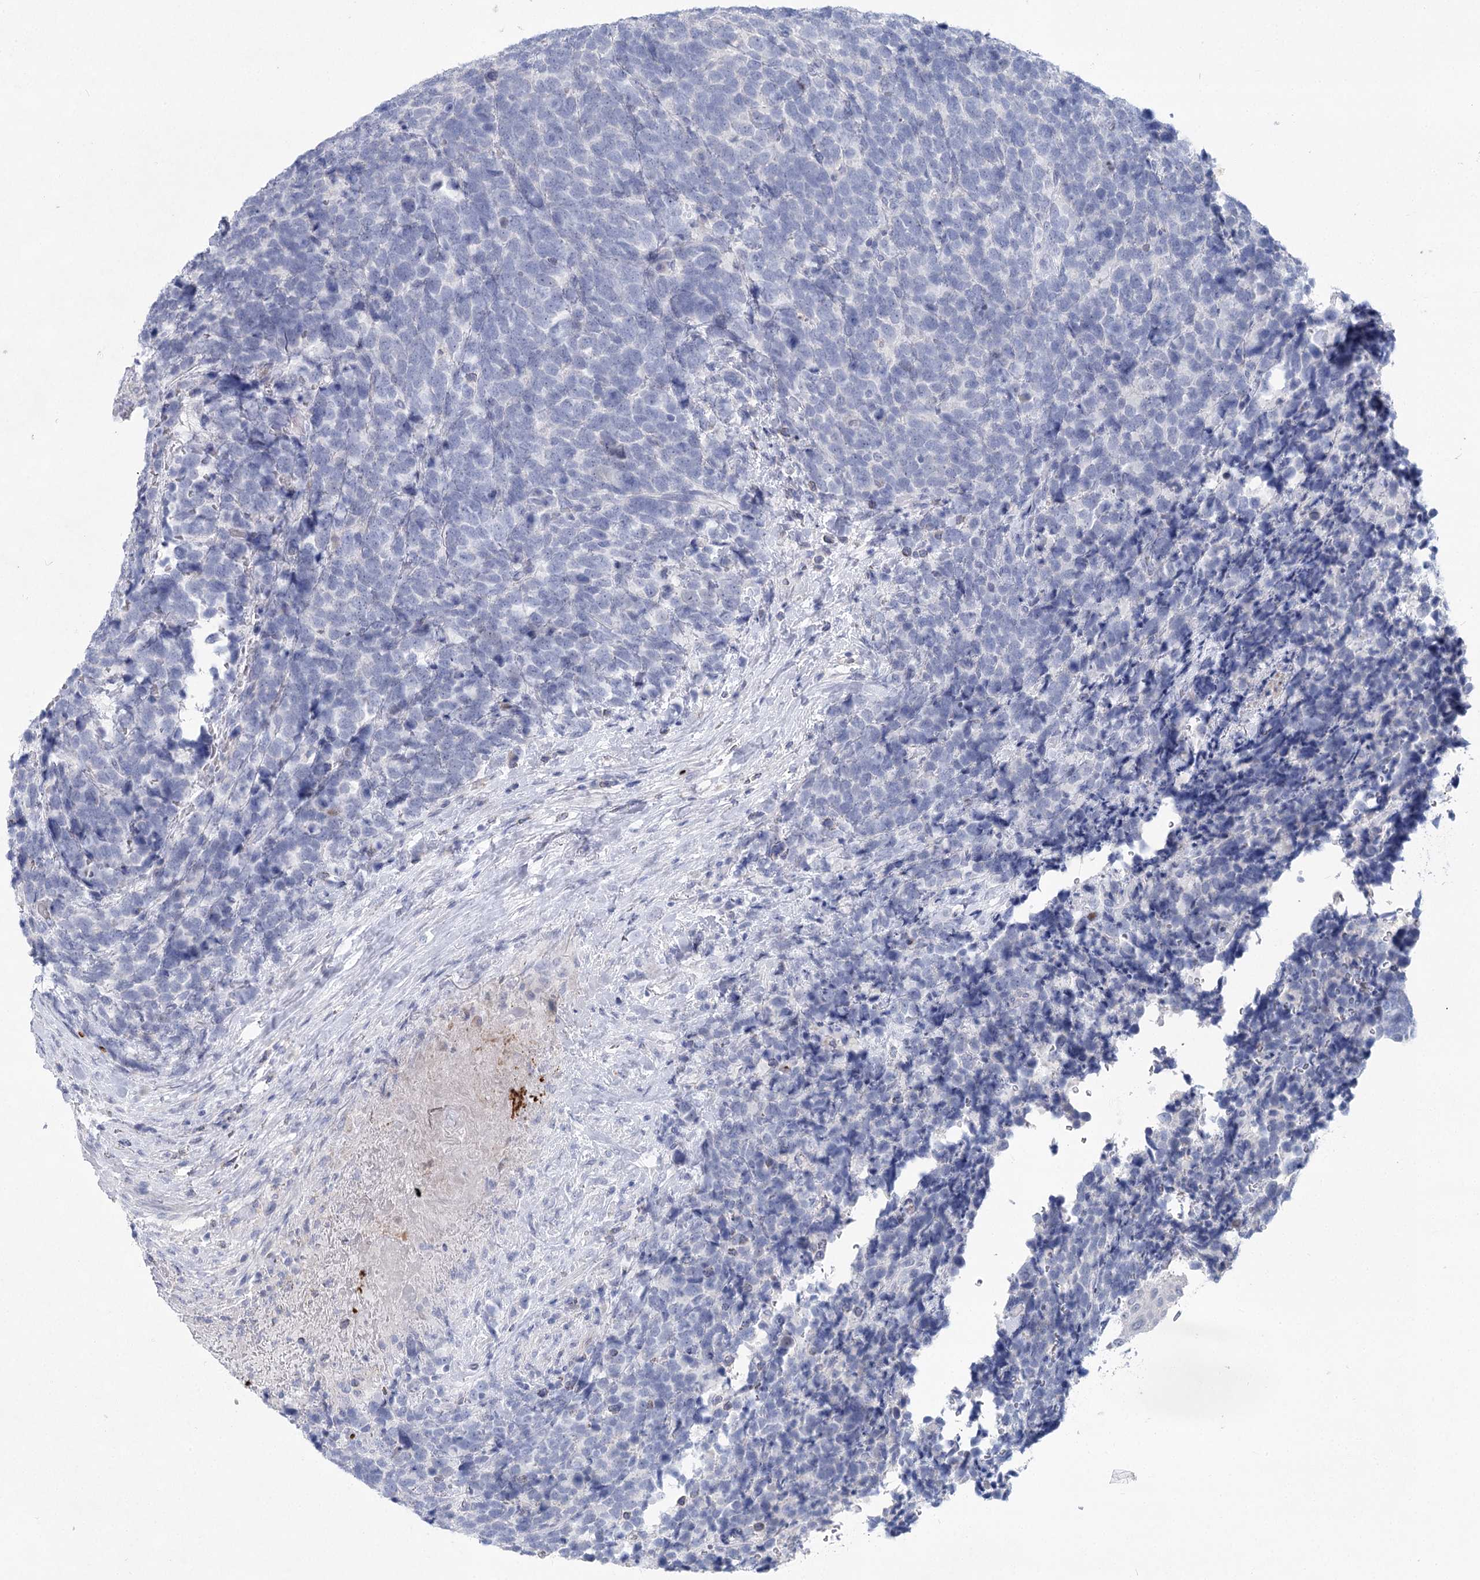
{"staining": {"intensity": "negative", "quantity": "none", "location": "none"}, "tissue": "urothelial cancer", "cell_type": "Tumor cells", "image_type": "cancer", "snomed": [{"axis": "morphology", "description": "Urothelial carcinoma, High grade"}, {"axis": "topography", "description": "Urinary bladder"}], "caption": "The photomicrograph exhibits no staining of tumor cells in urothelial cancer.", "gene": "WDR74", "patient": {"sex": "female", "age": 82}}